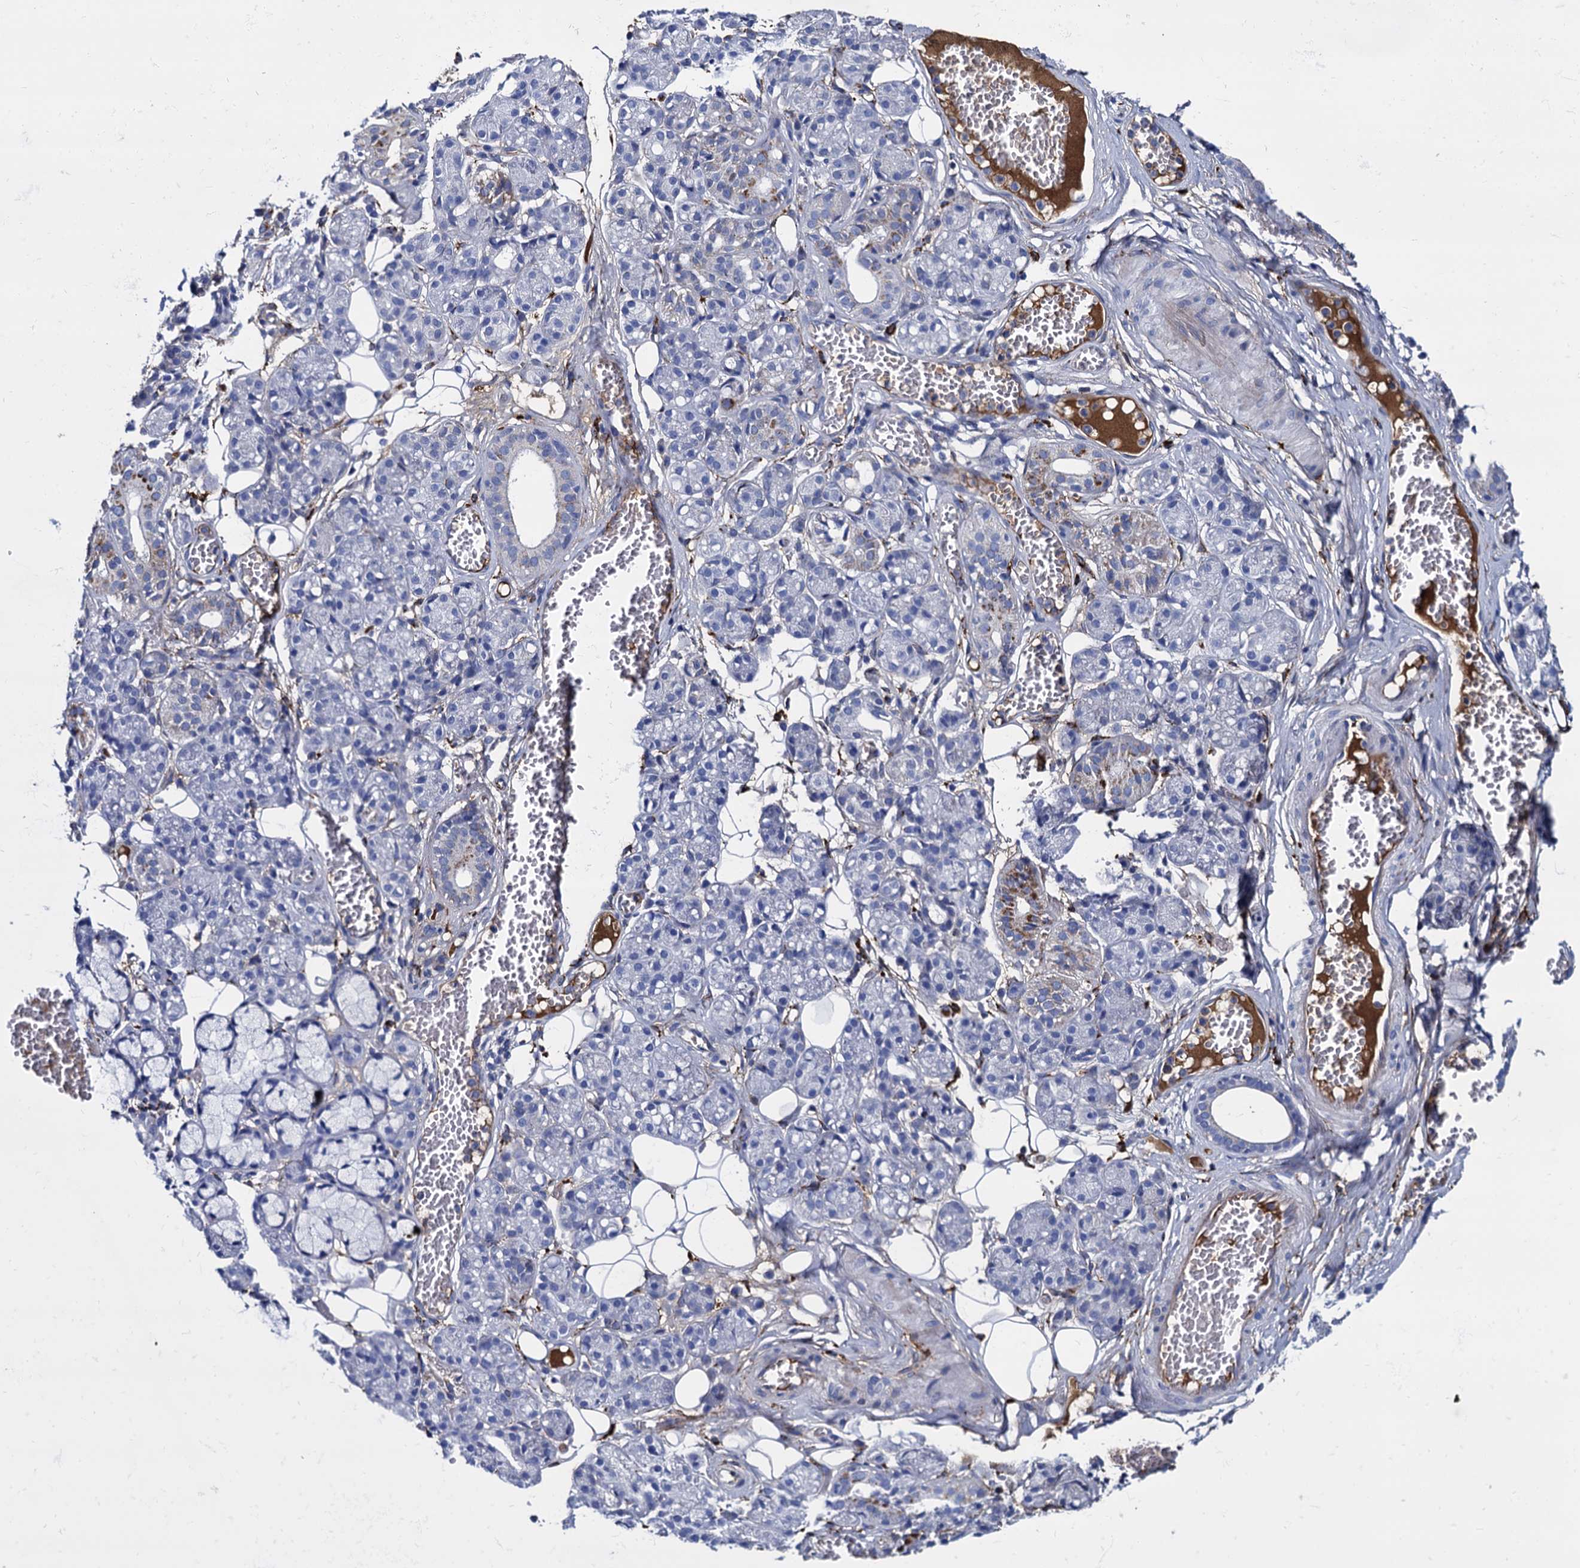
{"staining": {"intensity": "moderate", "quantity": "<25%", "location": "cytoplasmic/membranous"}, "tissue": "salivary gland", "cell_type": "Glandular cells", "image_type": "normal", "snomed": [{"axis": "morphology", "description": "Normal tissue, NOS"}, {"axis": "topography", "description": "Salivary gland"}], "caption": "Salivary gland was stained to show a protein in brown. There is low levels of moderate cytoplasmic/membranous expression in about <25% of glandular cells.", "gene": "APOD", "patient": {"sex": "male", "age": 63}}